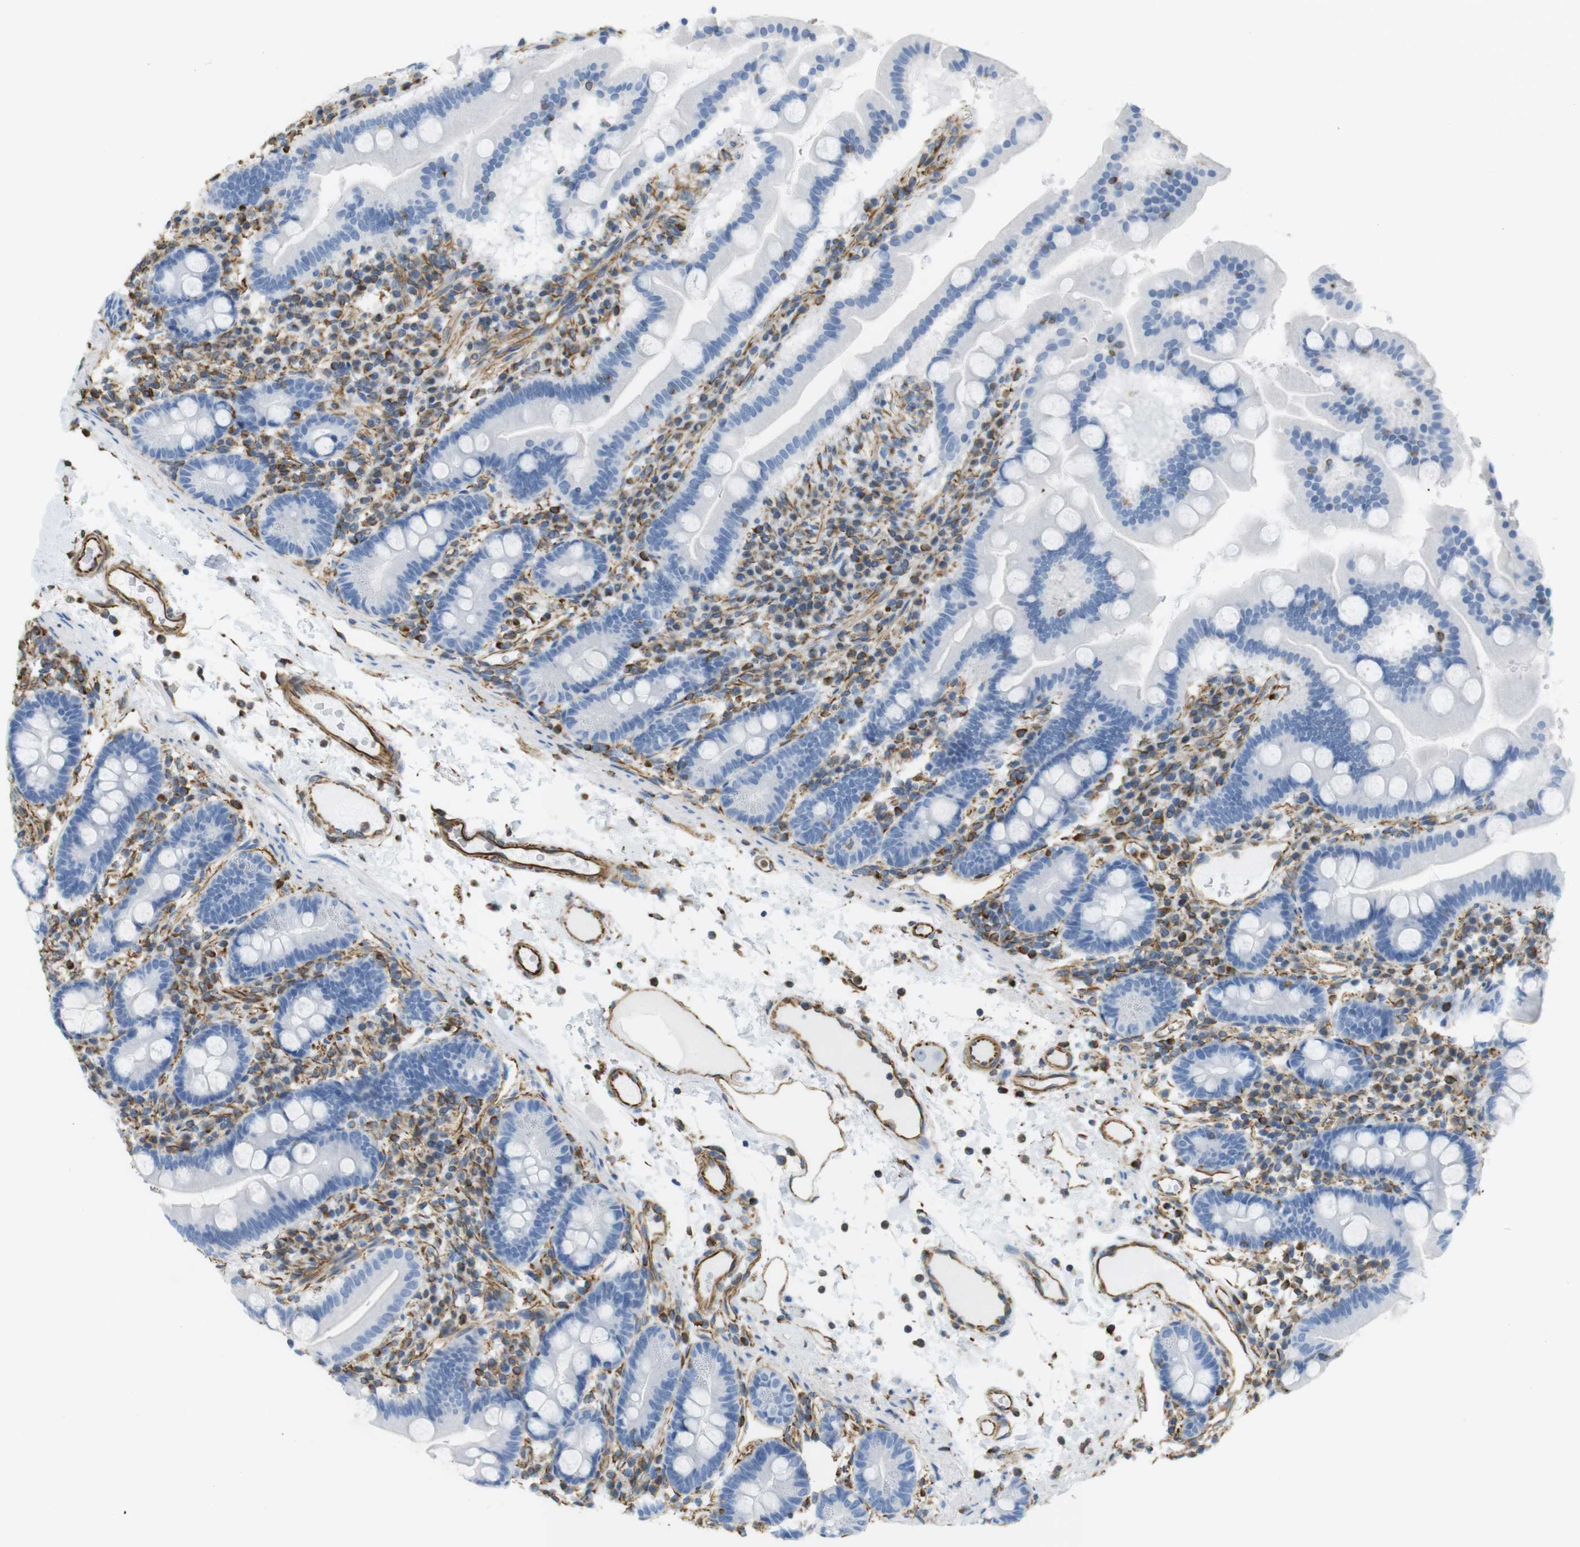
{"staining": {"intensity": "negative", "quantity": "none", "location": "none"}, "tissue": "duodenum", "cell_type": "Glandular cells", "image_type": "normal", "snomed": [{"axis": "morphology", "description": "Normal tissue, NOS"}, {"axis": "topography", "description": "Duodenum"}], "caption": "Immunohistochemistry photomicrograph of benign human duodenum stained for a protein (brown), which exhibits no expression in glandular cells.", "gene": "MS4A10", "patient": {"sex": "male", "age": 50}}